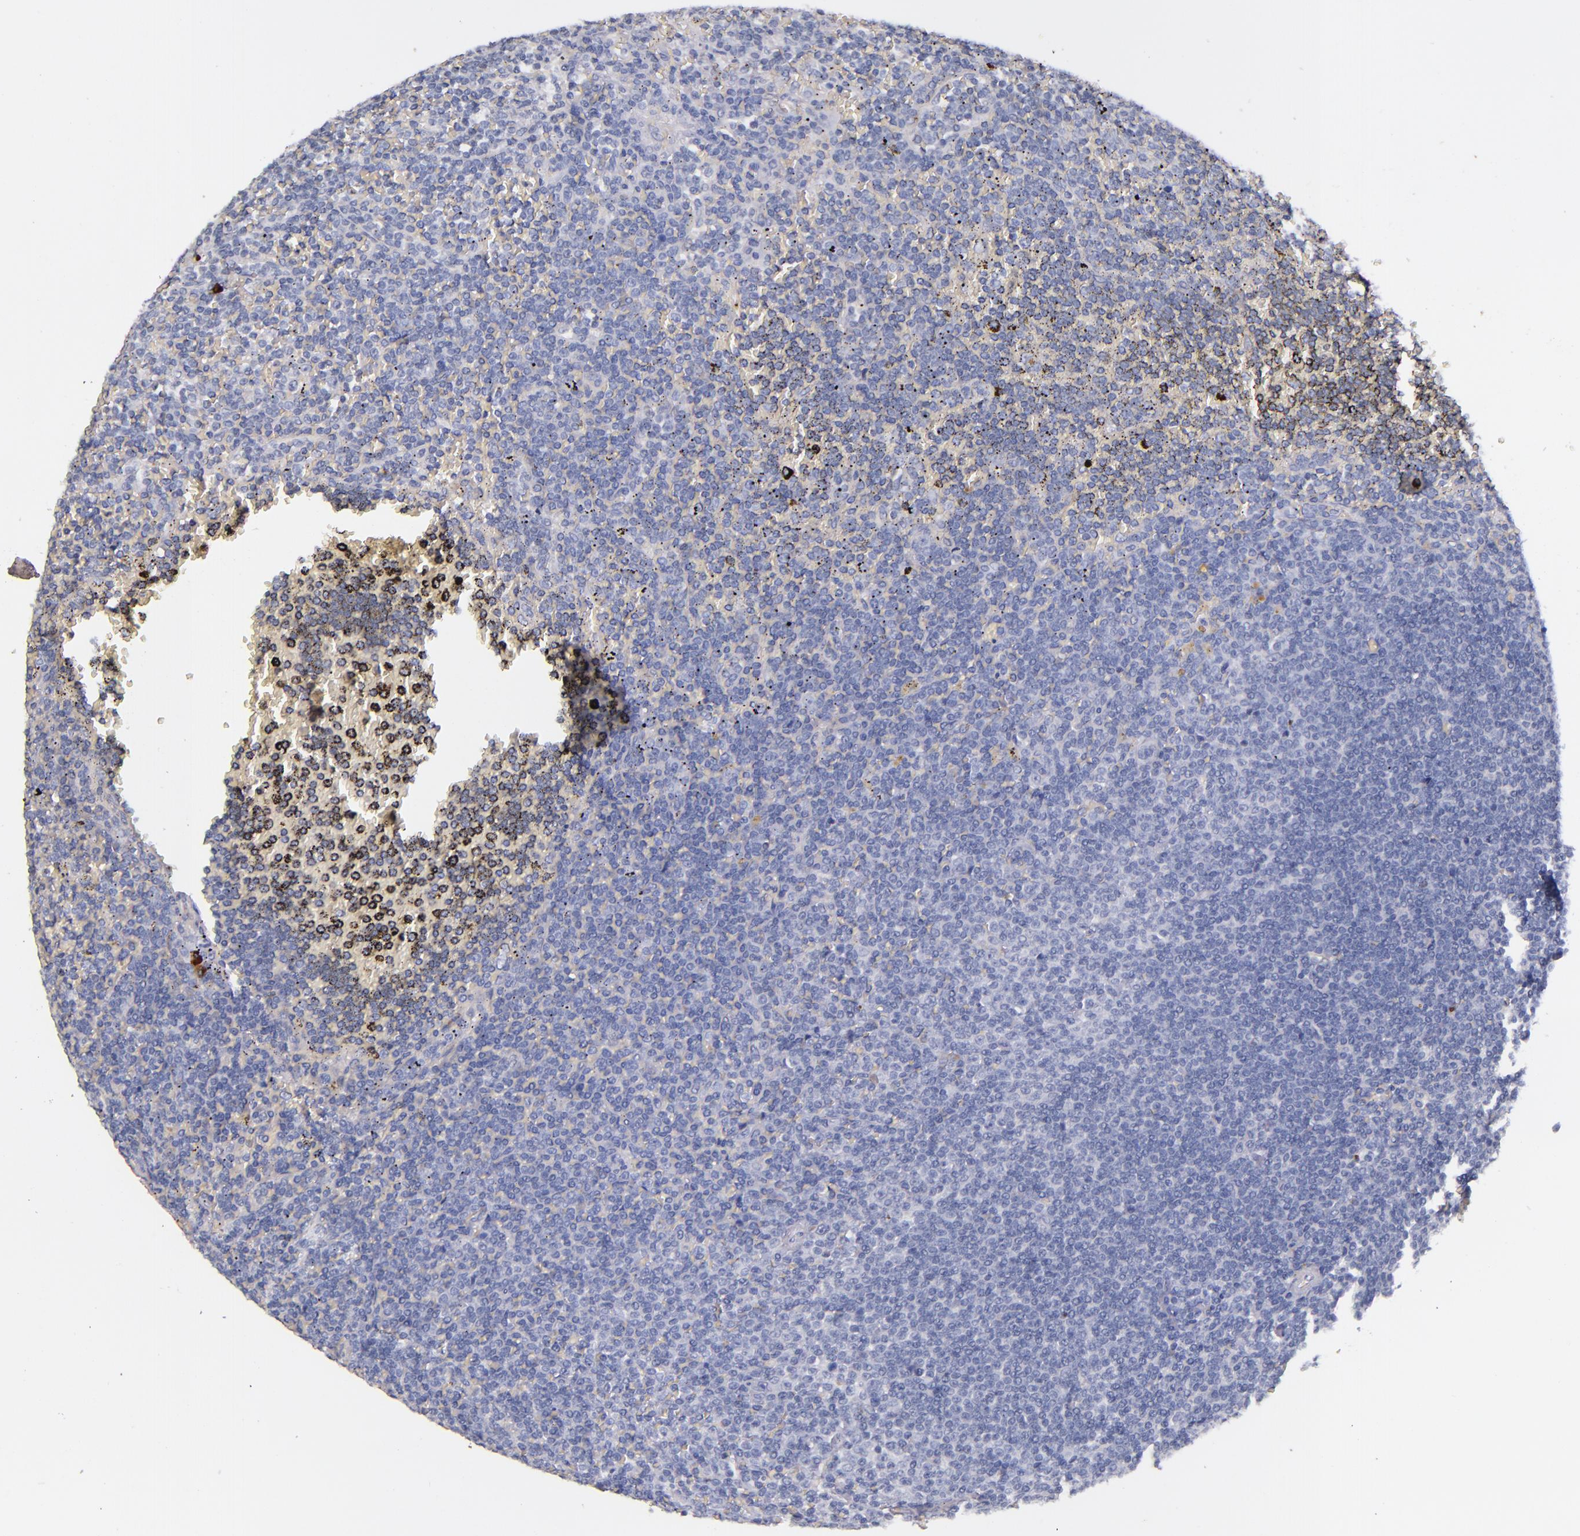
{"staining": {"intensity": "negative", "quantity": "none", "location": "none"}, "tissue": "lymphoma", "cell_type": "Tumor cells", "image_type": "cancer", "snomed": [{"axis": "morphology", "description": "Malignant lymphoma, non-Hodgkin's type, Low grade"}, {"axis": "topography", "description": "Spleen"}], "caption": "High magnification brightfield microscopy of lymphoma stained with DAB (3,3'-diaminobenzidine) (brown) and counterstained with hematoxylin (blue): tumor cells show no significant expression.", "gene": "KNG1", "patient": {"sex": "male", "age": 80}}